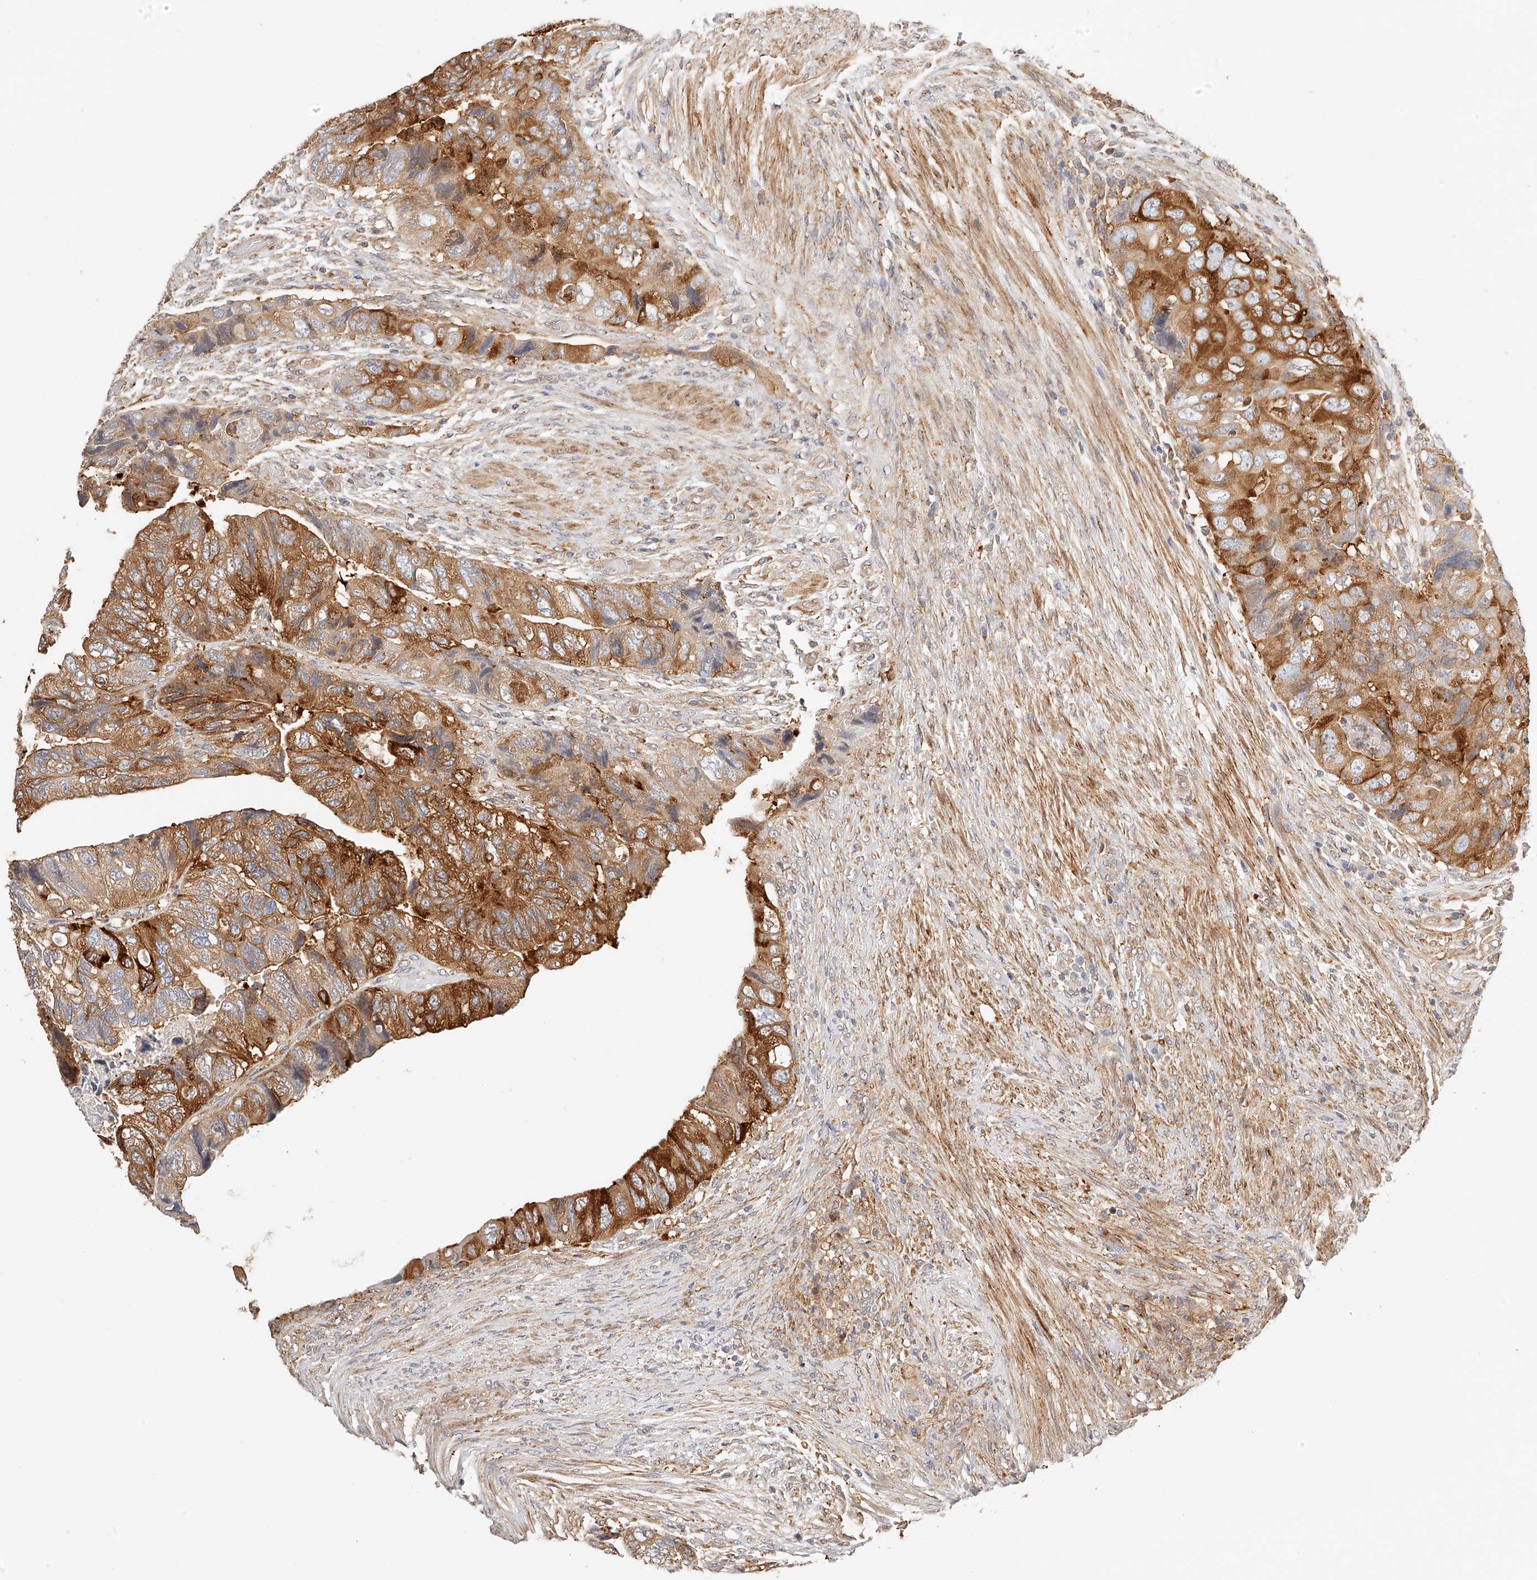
{"staining": {"intensity": "strong", "quantity": ">75%", "location": "cytoplasmic/membranous"}, "tissue": "colorectal cancer", "cell_type": "Tumor cells", "image_type": "cancer", "snomed": [{"axis": "morphology", "description": "Adenocarcinoma, NOS"}, {"axis": "topography", "description": "Rectum"}], "caption": "An immunohistochemistry photomicrograph of neoplastic tissue is shown. Protein staining in brown shows strong cytoplasmic/membranous positivity in colorectal adenocarcinoma within tumor cells.", "gene": "SYNC", "patient": {"sex": "male", "age": 63}}